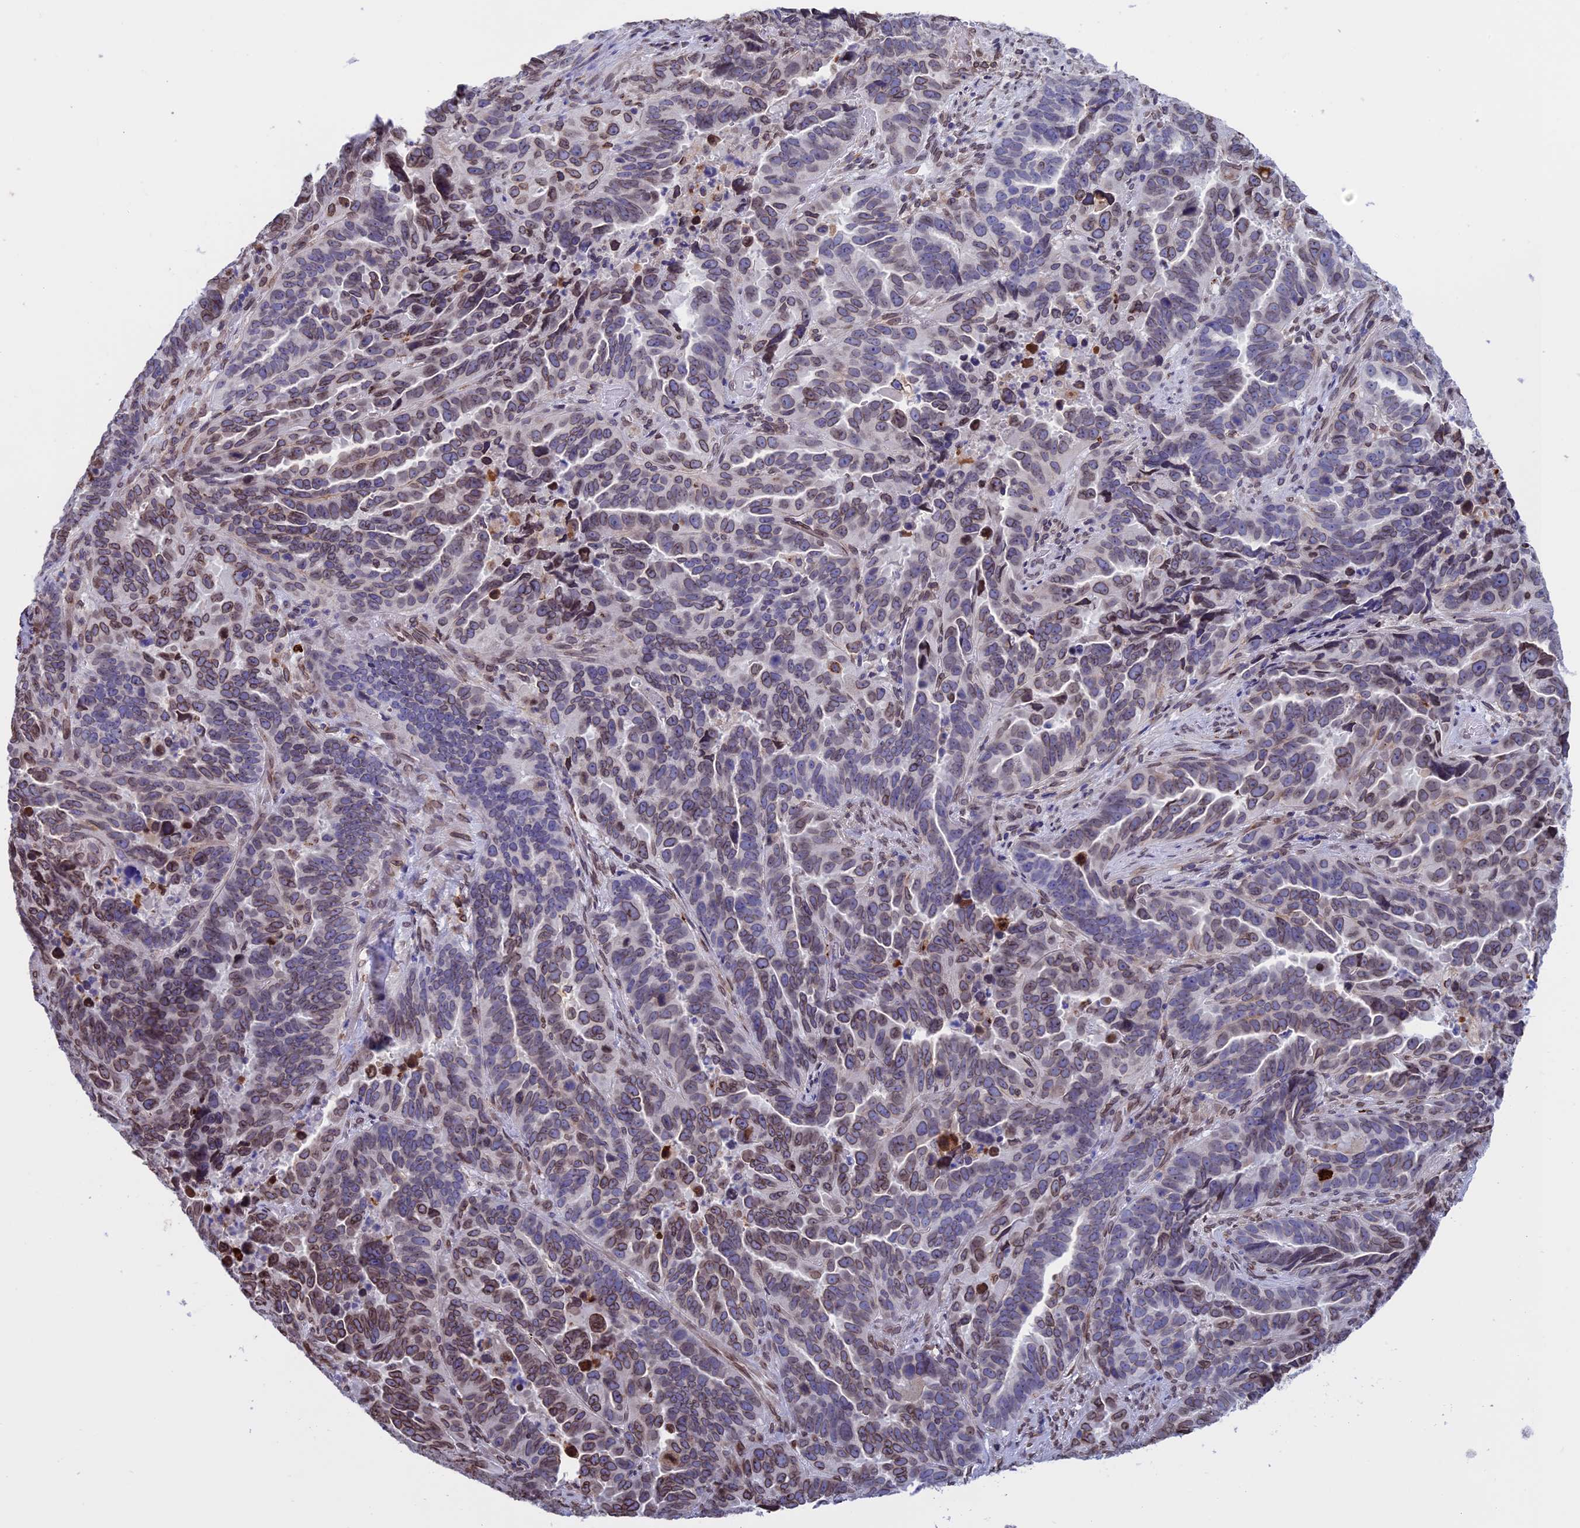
{"staining": {"intensity": "moderate", "quantity": ">75%", "location": "cytoplasmic/membranous,nuclear"}, "tissue": "endometrial cancer", "cell_type": "Tumor cells", "image_type": "cancer", "snomed": [{"axis": "morphology", "description": "Adenocarcinoma, NOS"}, {"axis": "topography", "description": "Endometrium"}], "caption": "Endometrial cancer stained for a protein (brown) reveals moderate cytoplasmic/membranous and nuclear positive positivity in about >75% of tumor cells.", "gene": "TMPRSS7", "patient": {"sex": "female", "age": 65}}